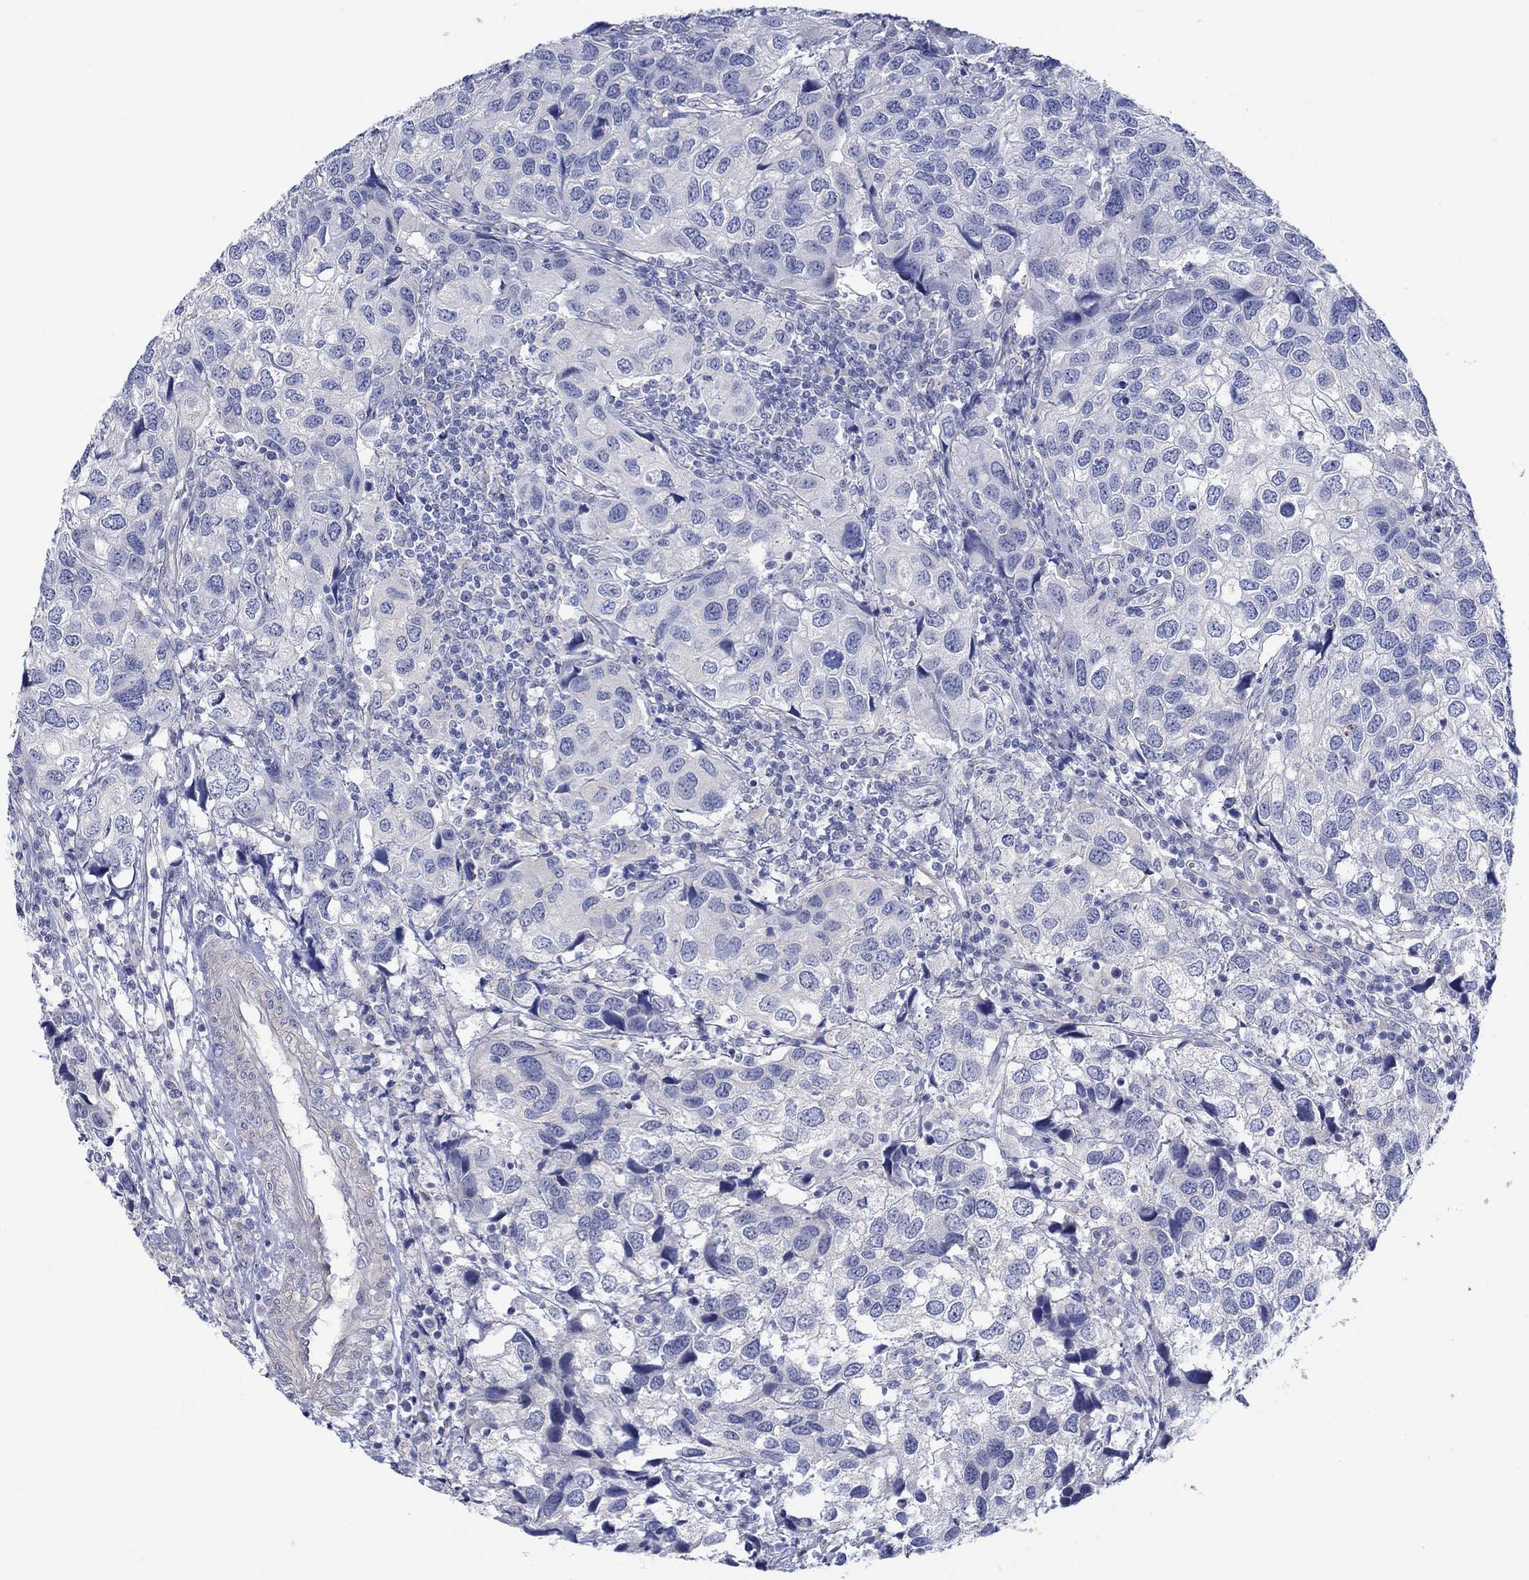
{"staining": {"intensity": "negative", "quantity": "none", "location": "none"}, "tissue": "urothelial cancer", "cell_type": "Tumor cells", "image_type": "cancer", "snomed": [{"axis": "morphology", "description": "Urothelial carcinoma, High grade"}, {"axis": "topography", "description": "Urinary bladder"}], "caption": "Immunohistochemistry (IHC) of human urothelial cancer reveals no staining in tumor cells.", "gene": "KRT222", "patient": {"sex": "male", "age": 79}}